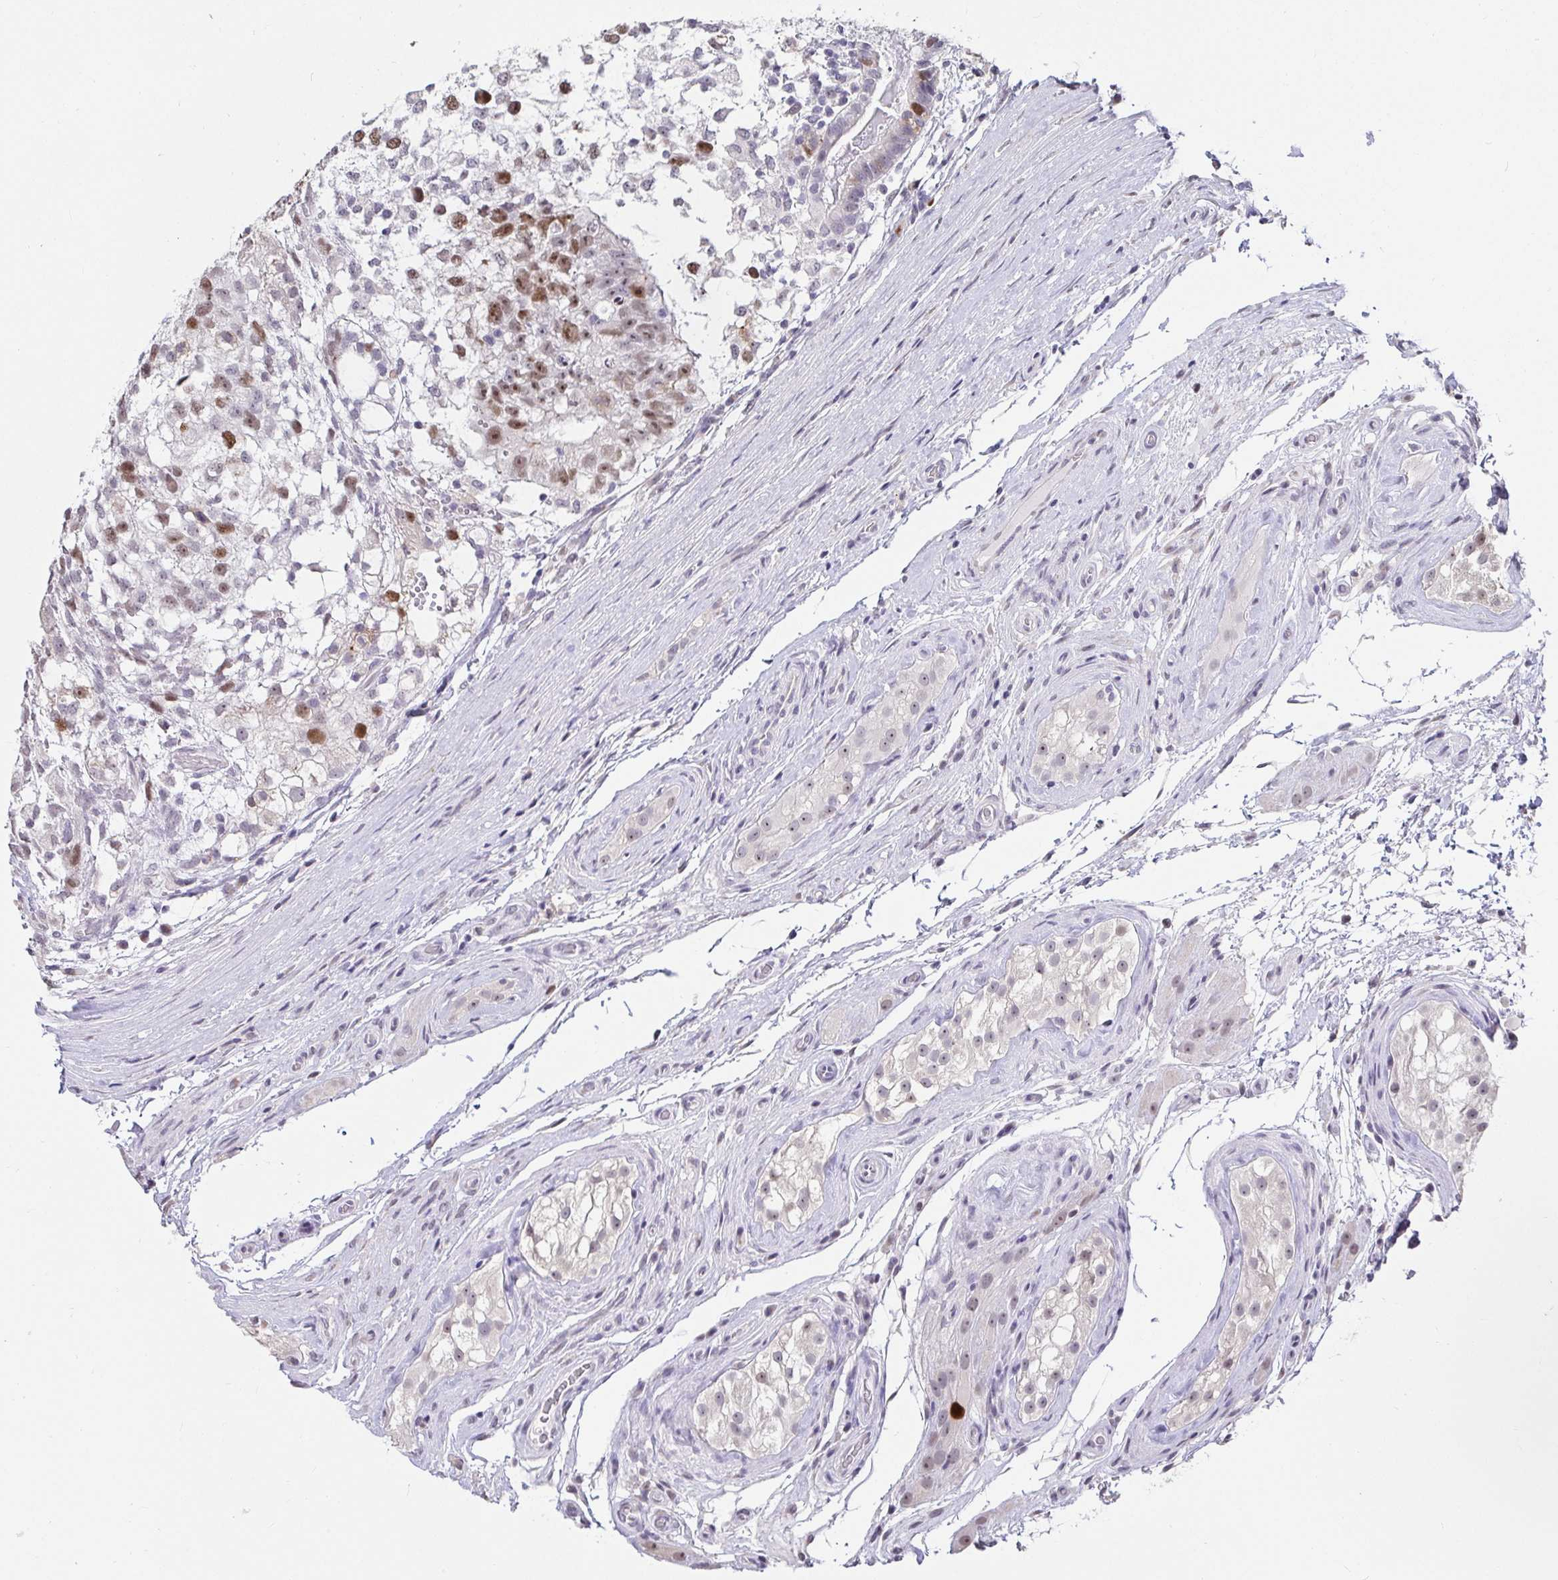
{"staining": {"intensity": "moderate", "quantity": "<25%", "location": "nuclear"}, "tissue": "testis cancer", "cell_type": "Tumor cells", "image_type": "cancer", "snomed": [{"axis": "morphology", "description": "Seminoma, NOS"}, {"axis": "morphology", "description": "Carcinoma, Embryonal, NOS"}, {"axis": "topography", "description": "Testis"}], "caption": "An immunohistochemistry image of neoplastic tissue is shown. Protein staining in brown labels moderate nuclear positivity in seminoma (testis) within tumor cells.", "gene": "ANLN", "patient": {"sex": "male", "age": 41}}